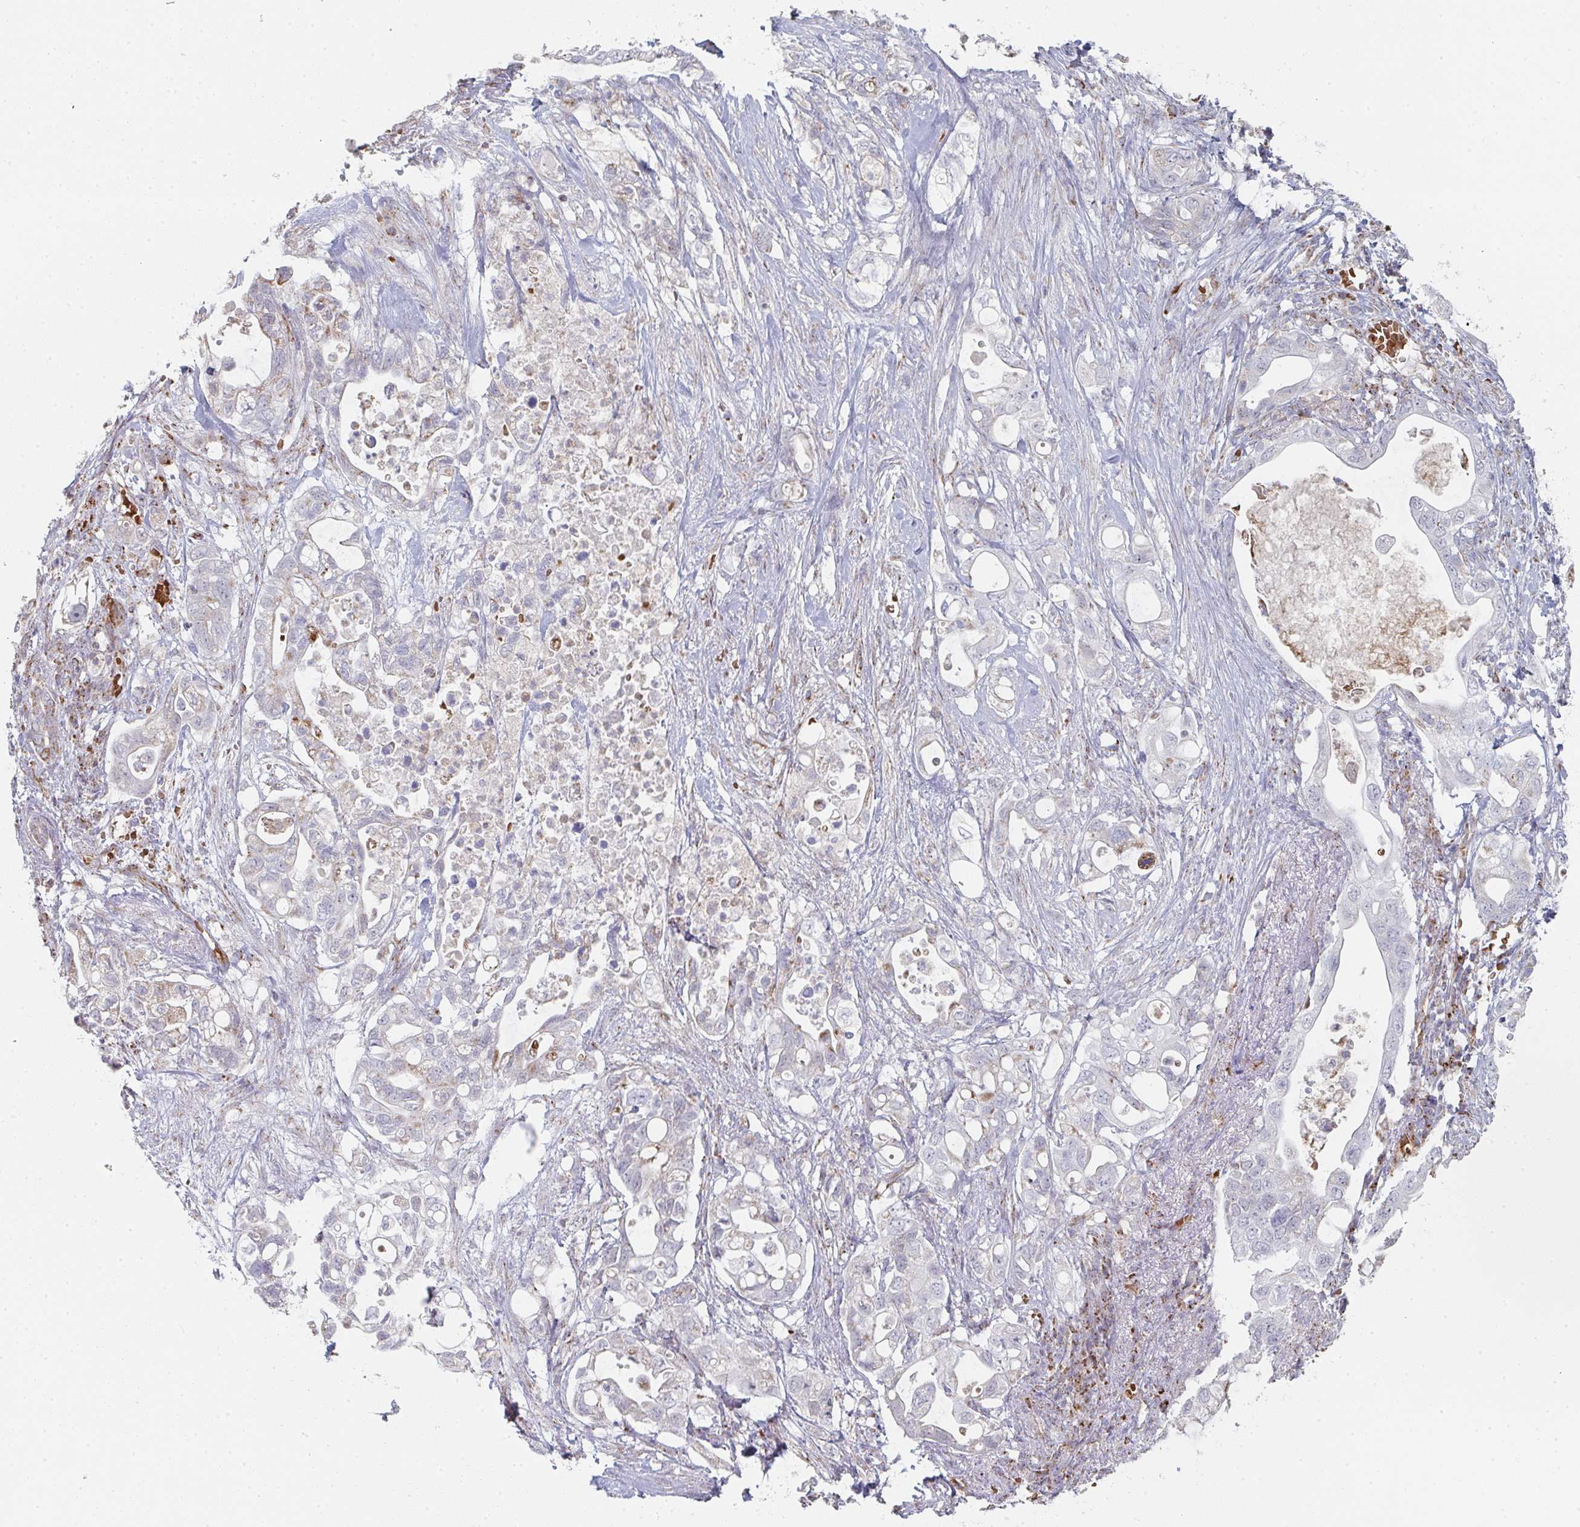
{"staining": {"intensity": "moderate", "quantity": "<25%", "location": "cytoplasmic/membranous"}, "tissue": "pancreatic cancer", "cell_type": "Tumor cells", "image_type": "cancer", "snomed": [{"axis": "morphology", "description": "Adenocarcinoma, NOS"}, {"axis": "topography", "description": "Pancreas"}], "caption": "Pancreatic cancer tissue demonstrates moderate cytoplasmic/membranous staining in about <25% of tumor cells, visualized by immunohistochemistry. (DAB (3,3'-diaminobenzidine) = brown stain, brightfield microscopy at high magnification).", "gene": "ZNF526", "patient": {"sex": "female", "age": 72}}